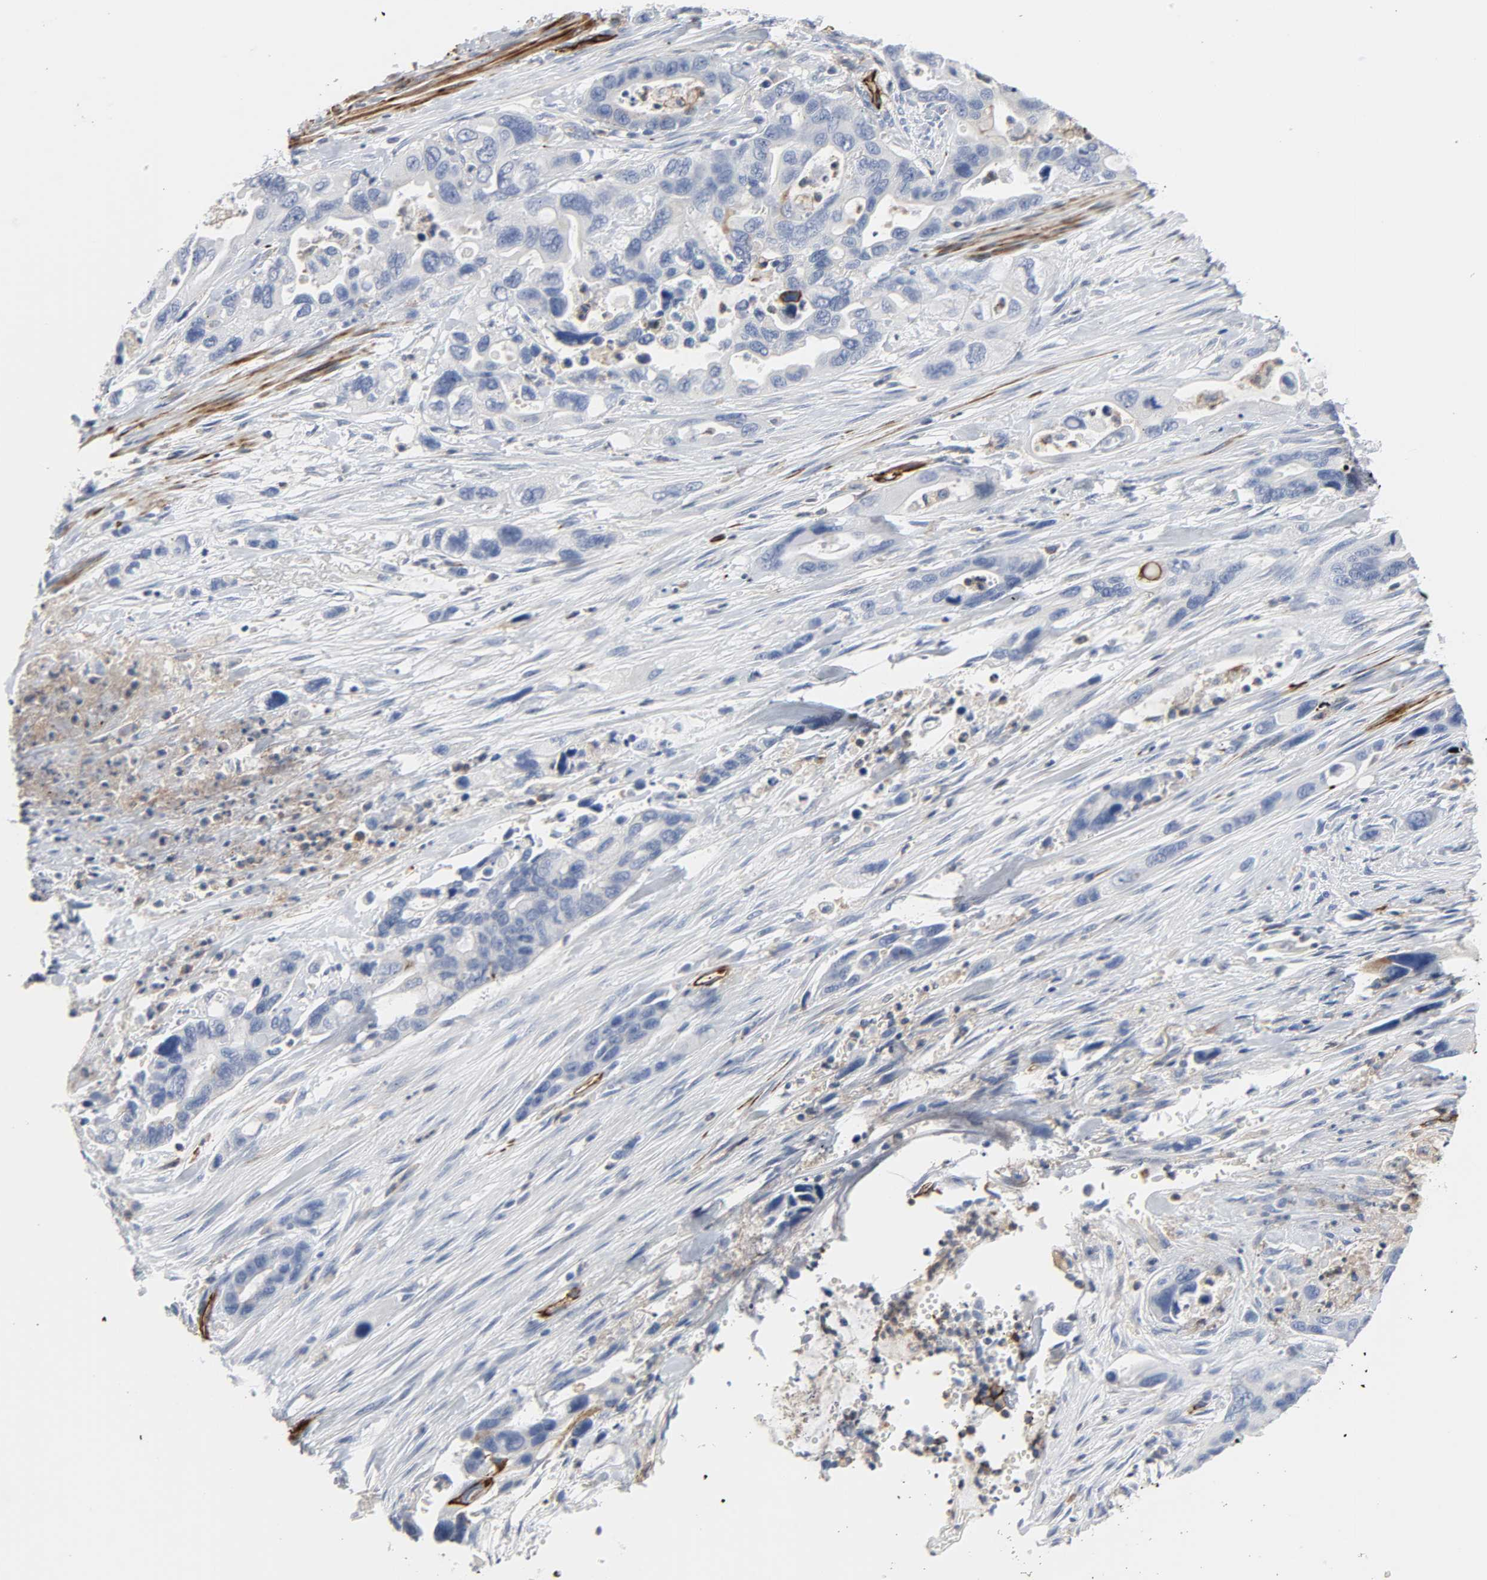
{"staining": {"intensity": "negative", "quantity": "none", "location": "none"}, "tissue": "pancreatic cancer", "cell_type": "Tumor cells", "image_type": "cancer", "snomed": [{"axis": "morphology", "description": "Adenocarcinoma, NOS"}, {"axis": "topography", "description": "Pancreas"}], "caption": "This is an IHC photomicrograph of pancreatic cancer (adenocarcinoma). There is no staining in tumor cells.", "gene": "PECAM1", "patient": {"sex": "female", "age": 71}}